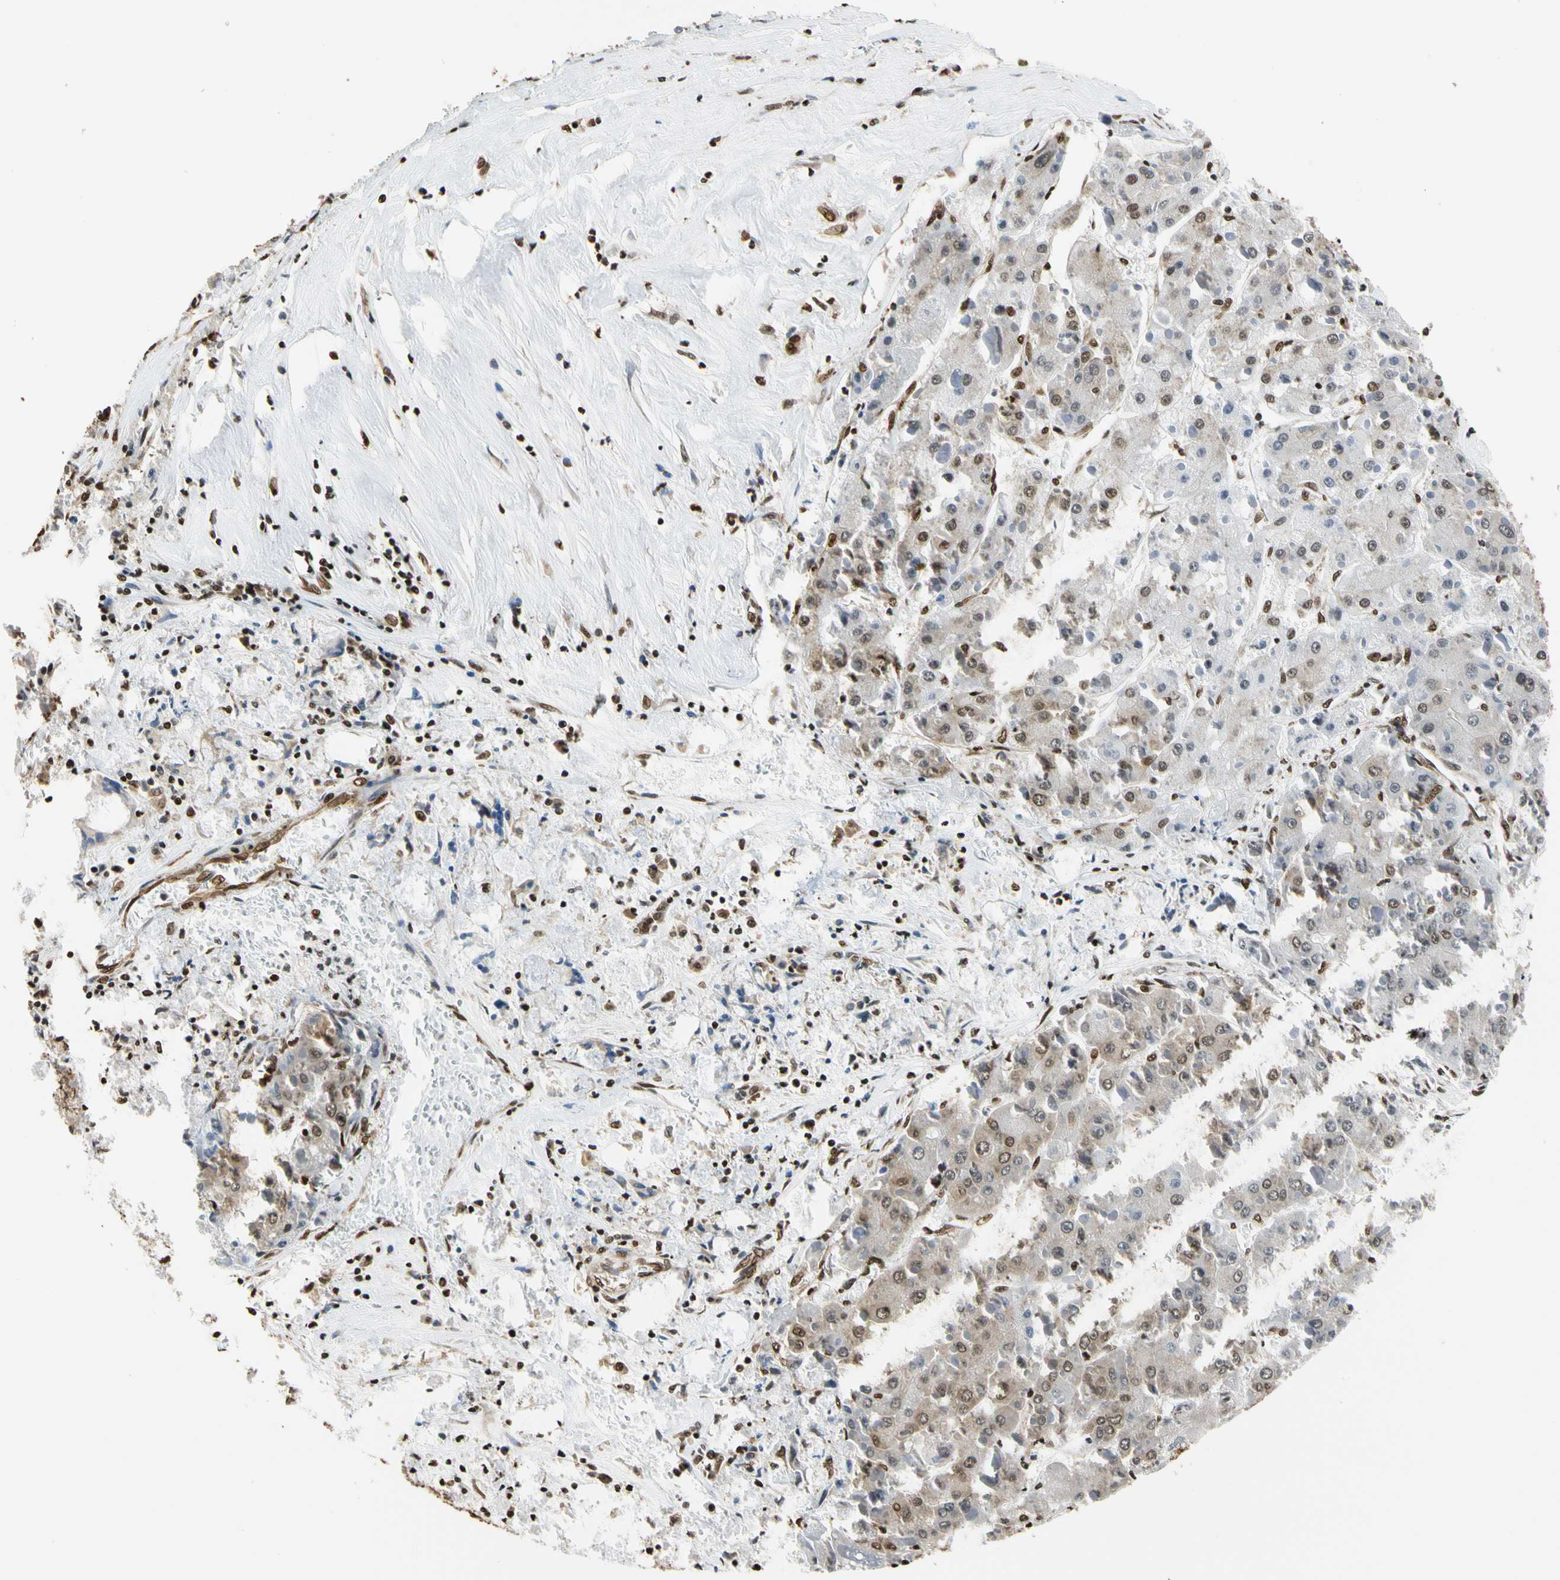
{"staining": {"intensity": "moderate", "quantity": "25%-75%", "location": "cytoplasmic/membranous,nuclear"}, "tissue": "liver cancer", "cell_type": "Tumor cells", "image_type": "cancer", "snomed": [{"axis": "morphology", "description": "Carcinoma, Hepatocellular, NOS"}, {"axis": "topography", "description": "Liver"}], "caption": "Immunohistochemistry (IHC) (DAB (3,3'-diaminobenzidine)) staining of liver cancer (hepatocellular carcinoma) demonstrates moderate cytoplasmic/membranous and nuclear protein expression in approximately 25%-75% of tumor cells.", "gene": "HNRNPK", "patient": {"sex": "female", "age": 73}}